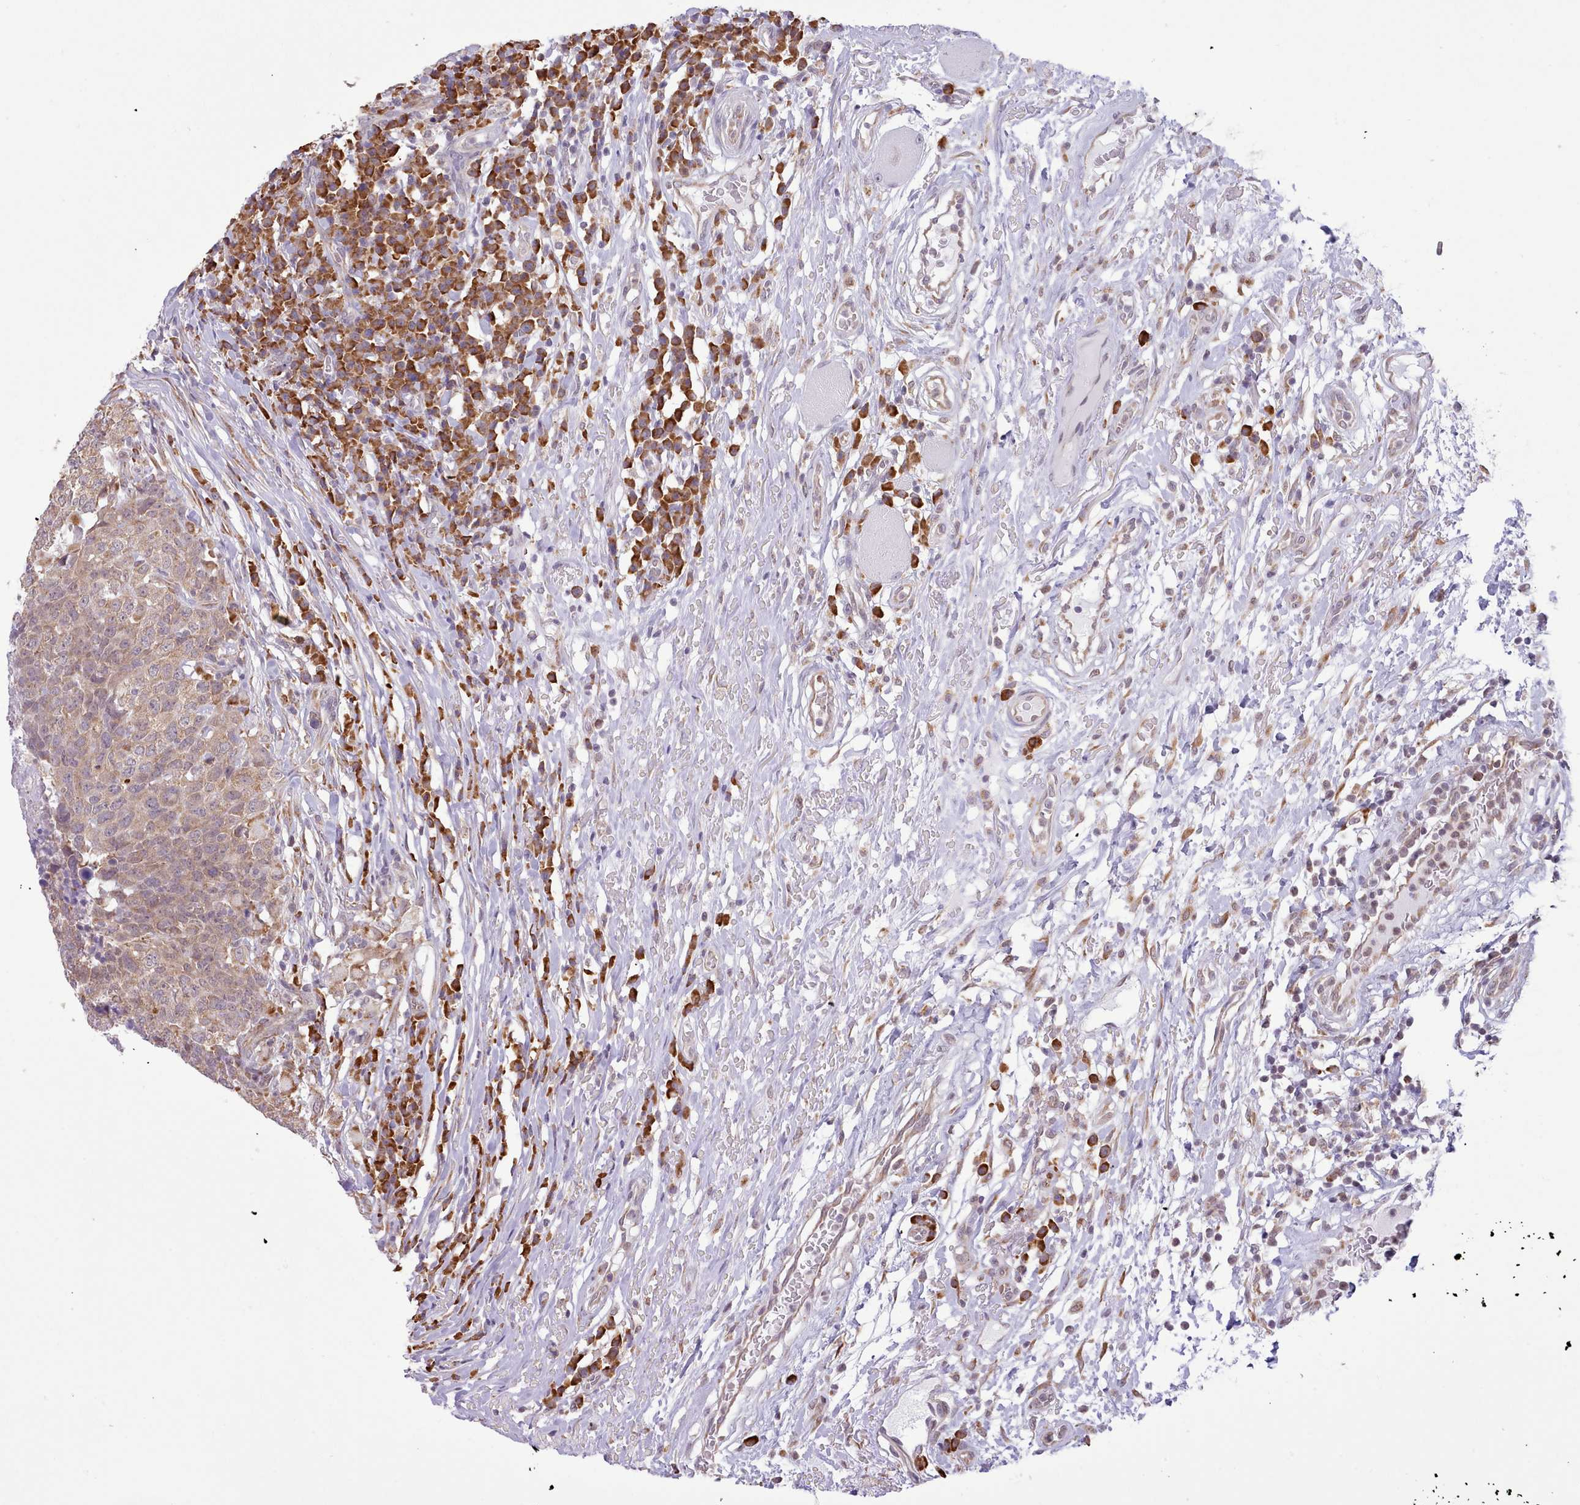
{"staining": {"intensity": "moderate", "quantity": ">75%", "location": "cytoplasmic/membranous"}, "tissue": "head and neck cancer", "cell_type": "Tumor cells", "image_type": "cancer", "snomed": [{"axis": "morphology", "description": "Normal tissue, NOS"}, {"axis": "morphology", "description": "Squamous cell carcinoma, NOS"}, {"axis": "topography", "description": "Skeletal muscle"}, {"axis": "topography", "description": "Vascular tissue"}, {"axis": "topography", "description": "Peripheral nerve tissue"}, {"axis": "topography", "description": "Head-Neck"}], "caption": "An immunohistochemistry histopathology image of tumor tissue is shown. Protein staining in brown shows moderate cytoplasmic/membranous positivity in head and neck cancer (squamous cell carcinoma) within tumor cells.", "gene": "SEC61B", "patient": {"sex": "male", "age": 66}}